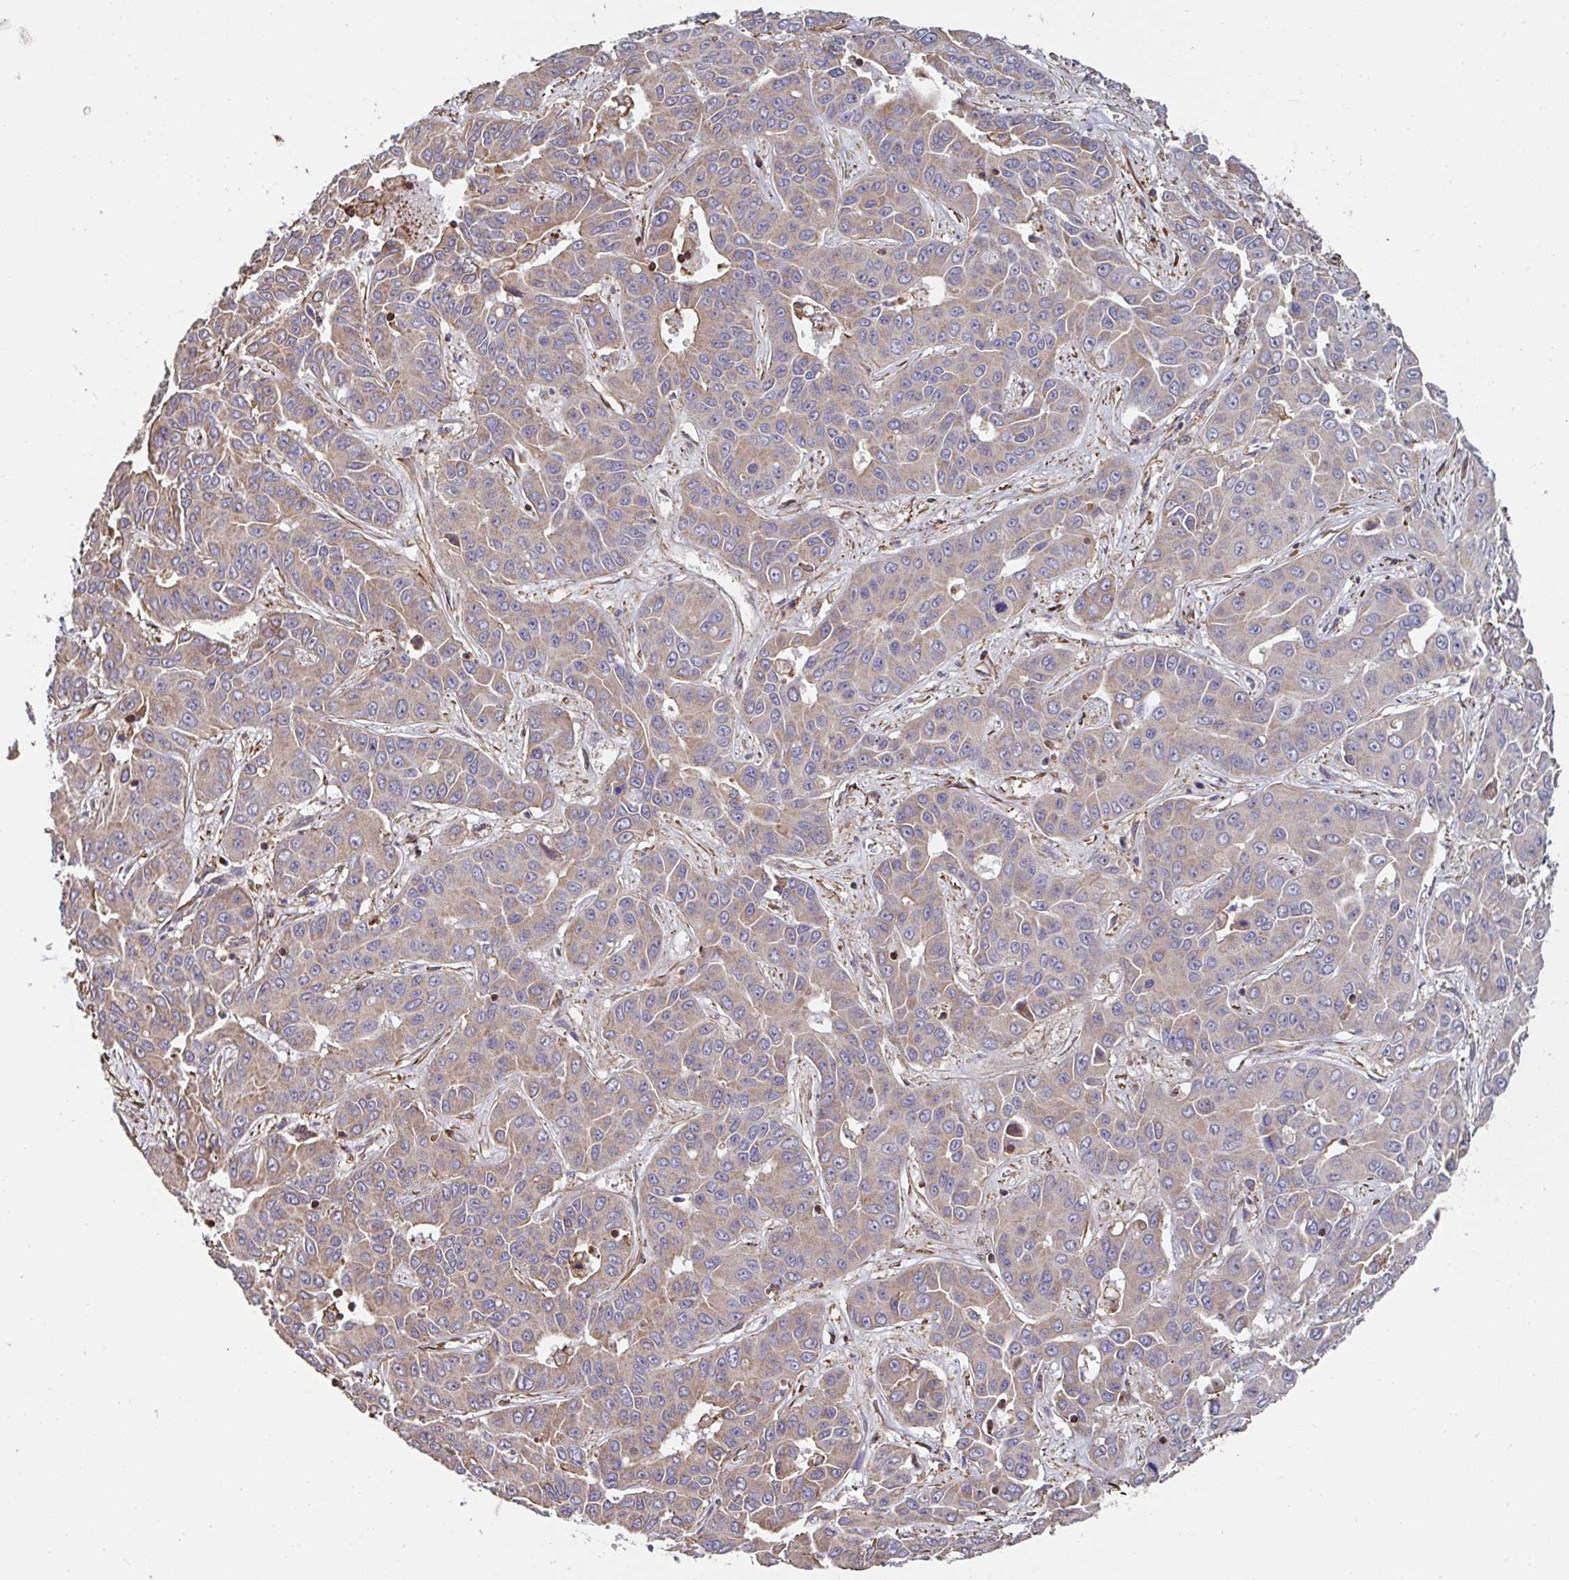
{"staining": {"intensity": "moderate", "quantity": ">75%", "location": "cytoplasmic/membranous"}, "tissue": "liver cancer", "cell_type": "Tumor cells", "image_type": "cancer", "snomed": [{"axis": "morphology", "description": "Cholangiocarcinoma"}, {"axis": "topography", "description": "Liver"}], "caption": "The image shows a brown stain indicating the presence of a protein in the cytoplasmic/membranous of tumor cells in liver cholangiocarcinoma. (Brightfield microscopy of DAB IHC at high magnification).", "gene": "DZANK1", "patient": {"sex": "female", "age": 52}}